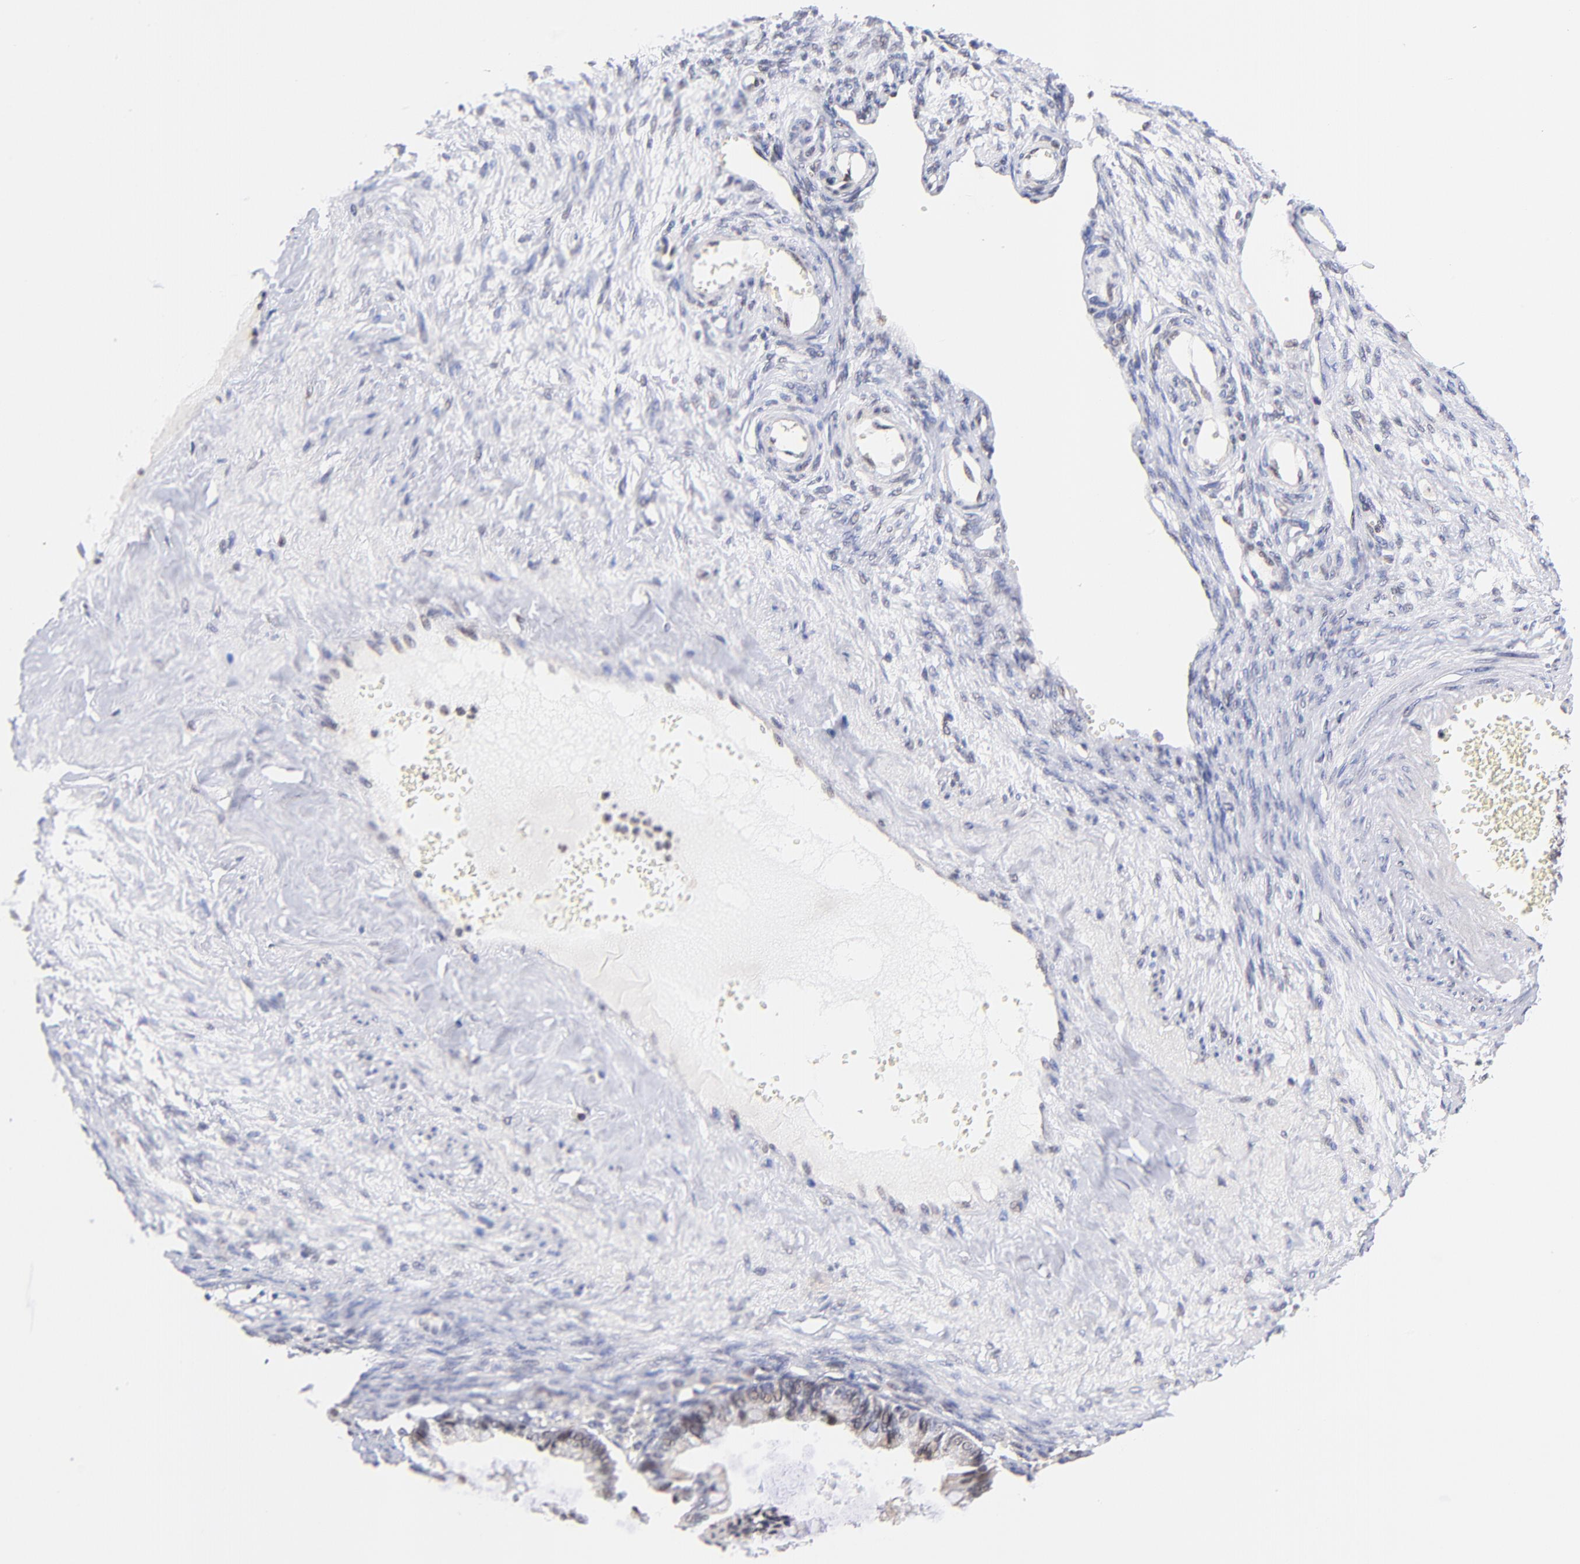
{"staining": {"intensity": "weak", "quantity": "25%-75%", "location": "cytoplasmic/membranous,nuclear"}, "tissue": "ovarian cancer", "cell_type": "Tumor cells", "image_type": "cancer", "snomed": [{"axis": "morphology", "description": "Cystadenocarcinoma, mucinous, NOS"}, {"axis": "topography", "description": "Ovary"}], "caption": "A low amount of weak cytoplasmic/membranous and nuclear expression is present in approximately 25%-75% of tumor cells in ovarian mucinous cystadenocarcinoma tissue. The staining was performed using DAB to visualize the protein expression in brown, while the nuclei were stained in blue with hematoxylin (Magnification: 20x).", "gene": "WDR25", "patient": {"sex": "female", "age": 57}}